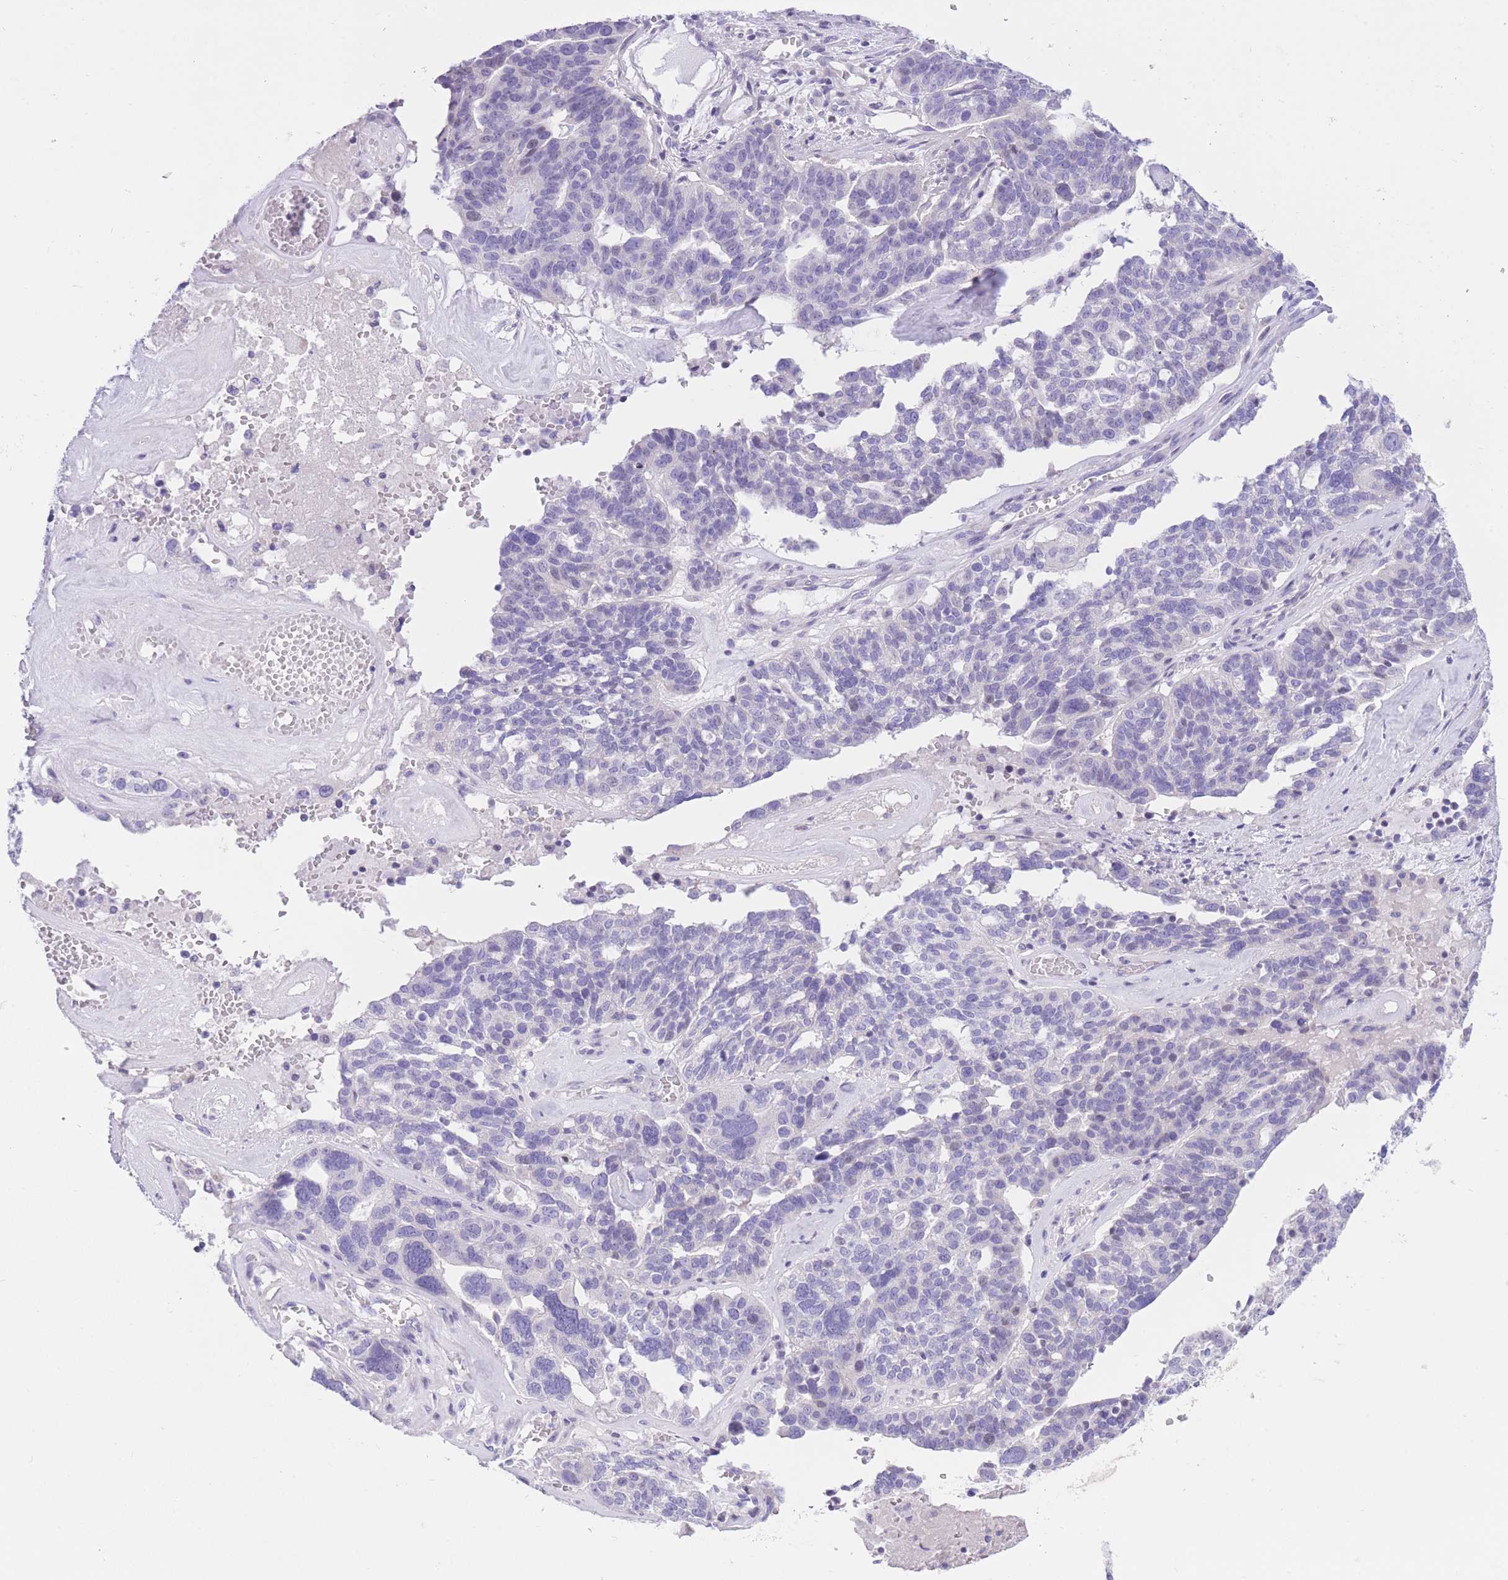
{"staining": {"intensity": "negative", "quantity": "none", "location": "none"}, "tissue": "ovarian cancer", "cell_type": "Tumor cells", "image_type": "cancer", "snomed": [{"axis": "morphology", "description": "Cystadenocarcinoma, serous, NOS"}, {"axis": "topography", "description": "Ovary"}], "caption": "Immunohistochemistry (IHC) histopathology image of neoplastic tissue: ovarian serous cystadenocarcinoma stained with DAB (3,3'-diaminobenzidine) demonstrates no significant protein expression in tumor cells.", "gene": "RPL39L", "patient": {"sex": "female", "age": 59}}